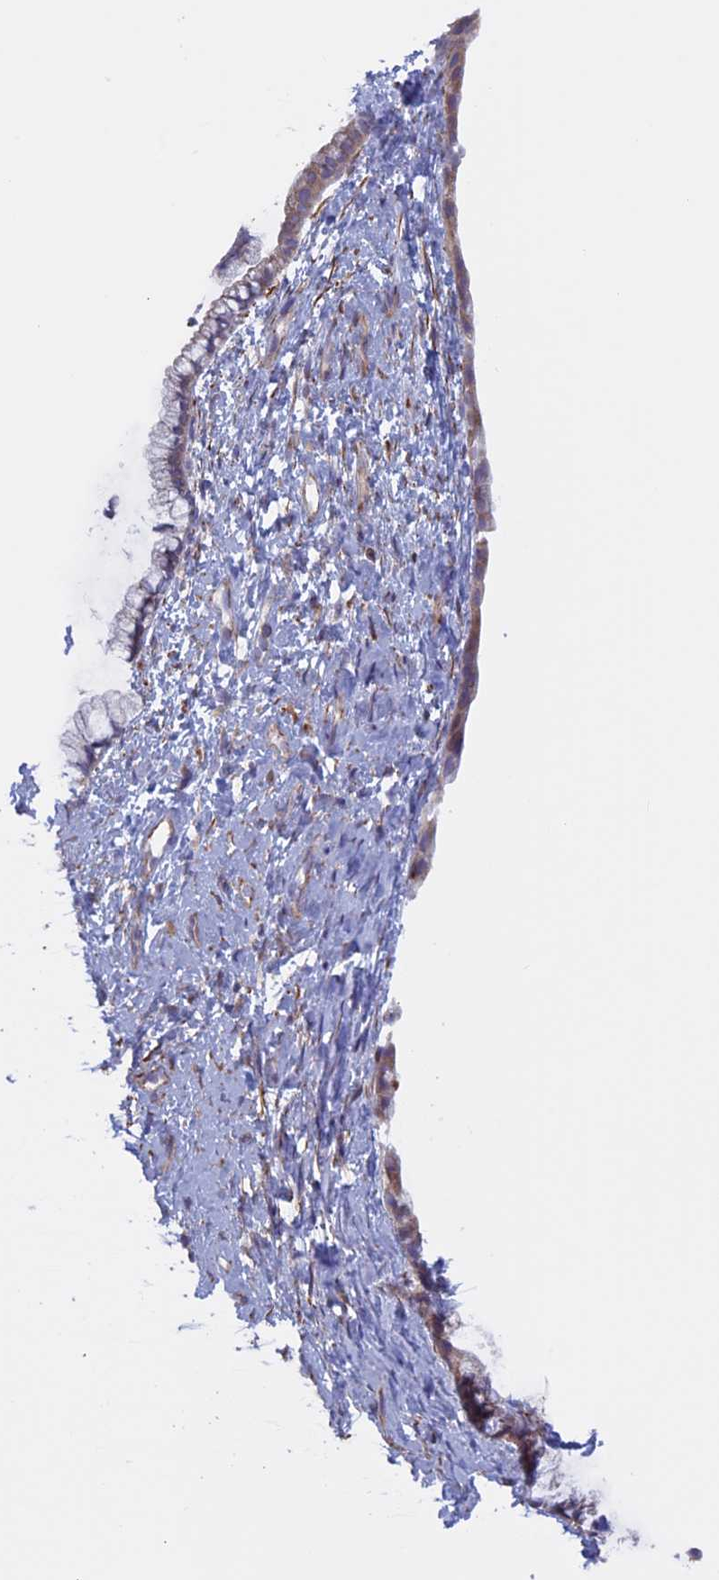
{"staining": {"intensity": "negative", "quantity": "none", "location": "none"}, "tissue": "cervix", "cell_type": "Glandular cells", "image_type": "normal", "snomed": [{"axis": "morphology", "description": "Normal tissue, NOS"}, {"axis": "topography", "description": "Cervix"}], "caption": "A high-resolution photomicrograph shows IHC staining of unremarkable cervix, which shows no significant positivity in glandular cells. The staining was performed using DAB to visualize the protein expression in brown, while the nuclei were stained in blue with hematoxylin (Magnification: 20x).", "gene": "BCL2L10", "patient": {"sex": "female", "age": 57}}